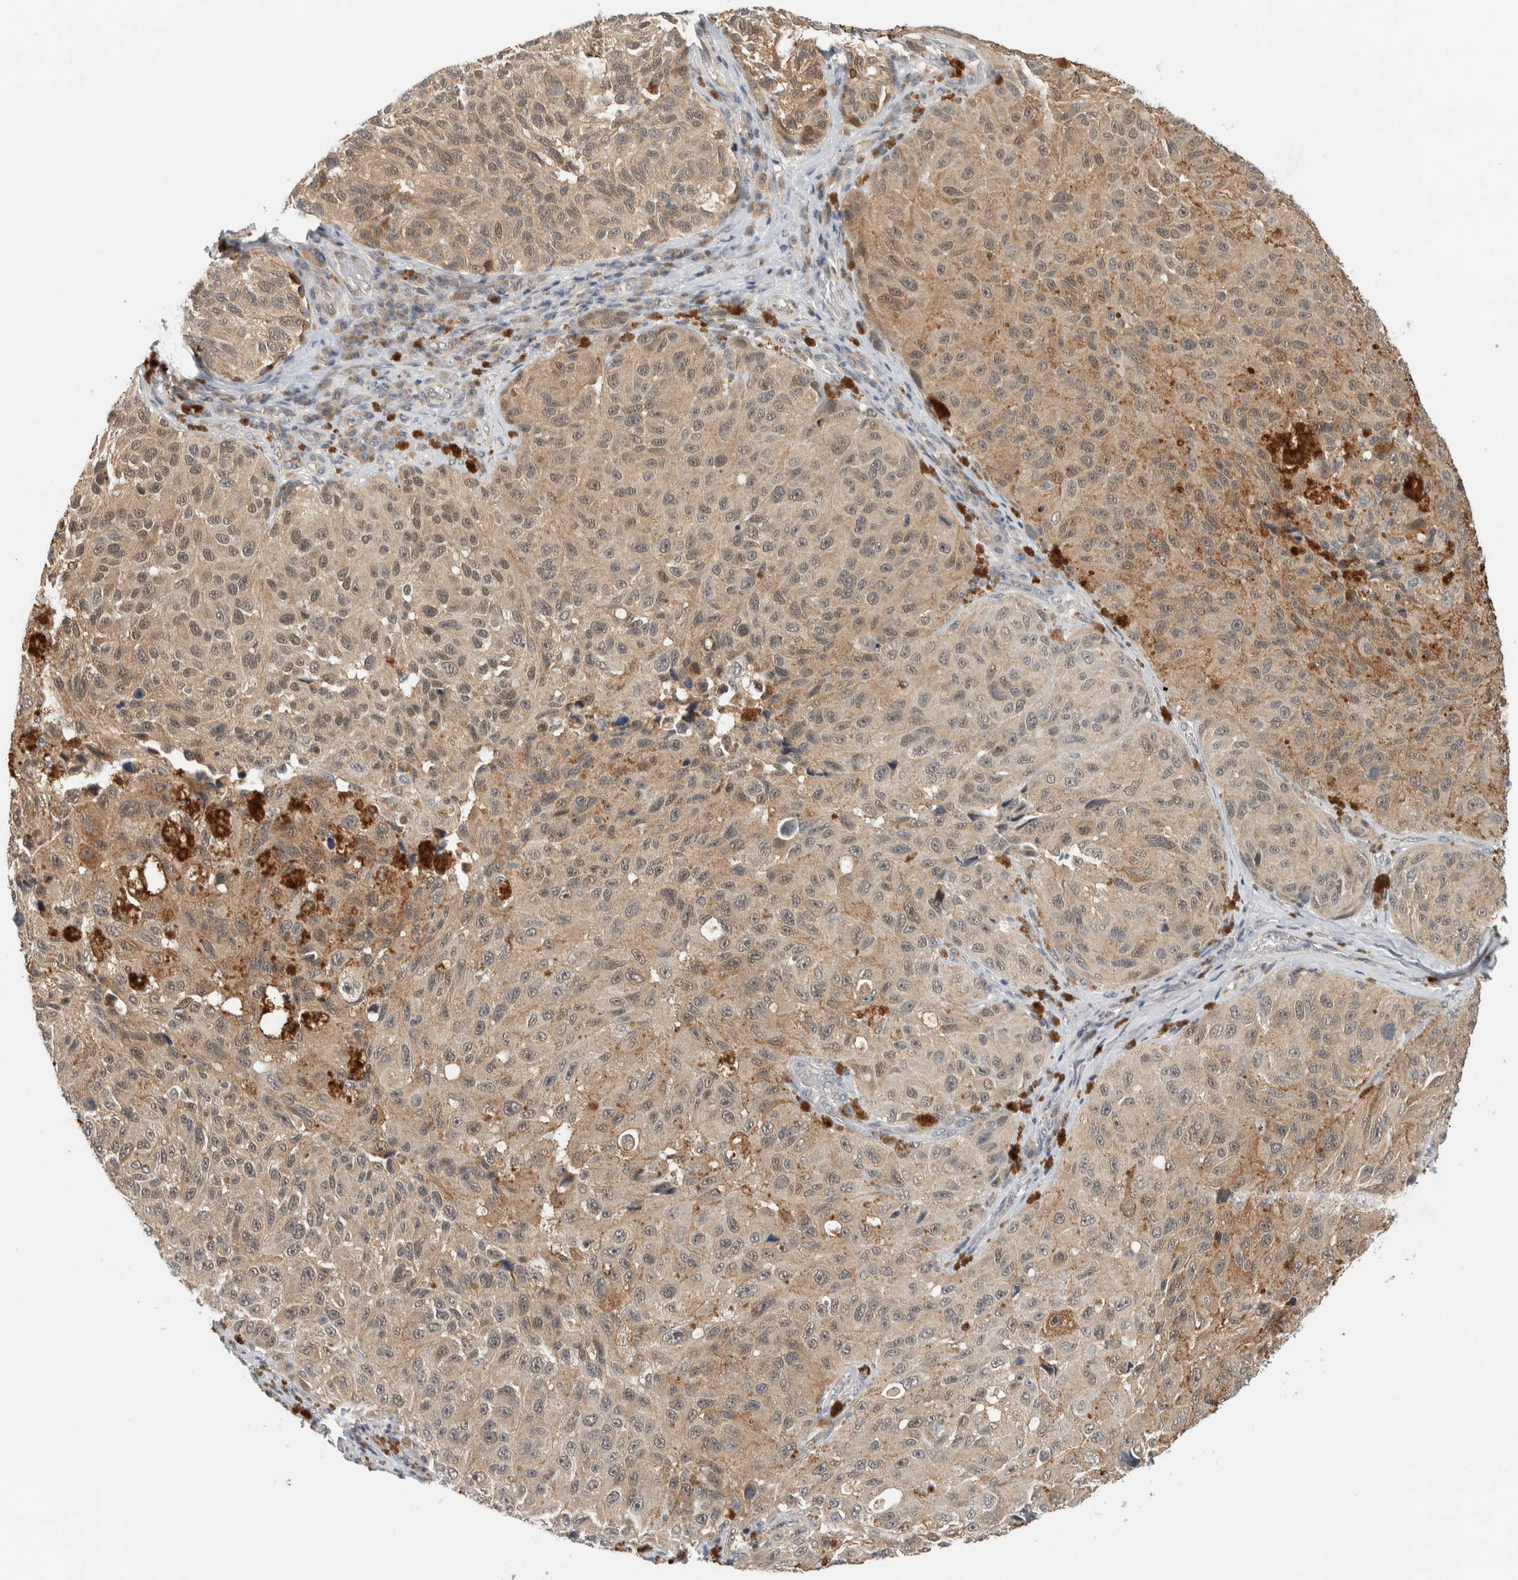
{"staining": {"intensity": "moderate", "quantity": ">75%", "location": "cytoplasmic/membranous,nuclear"}, "tissue": "melanoma", "cell_type": "Tumor cells", "image_type": "cancer", "snomed": [{"axis": "morphology", "description": "Malignant melanoma, NOS"}, {"axis": "topography", "description": "Skin"}], "caption": "Immunohistochemistry (IHC) staining of malignant melanoma, which shows medium levels of moderate cytoplasmic/membranous and nuclear staining in approximately >75% of tumor cells indicating moderate cytoplasmic/membranous and nuclear protein positivity. The staining was performed using DAB (brown) for protein detection and nuclei were counterstained in hematoxylin (blue).", "gene": "SHPK", "patient": {"sex": "female", "age": 73}}